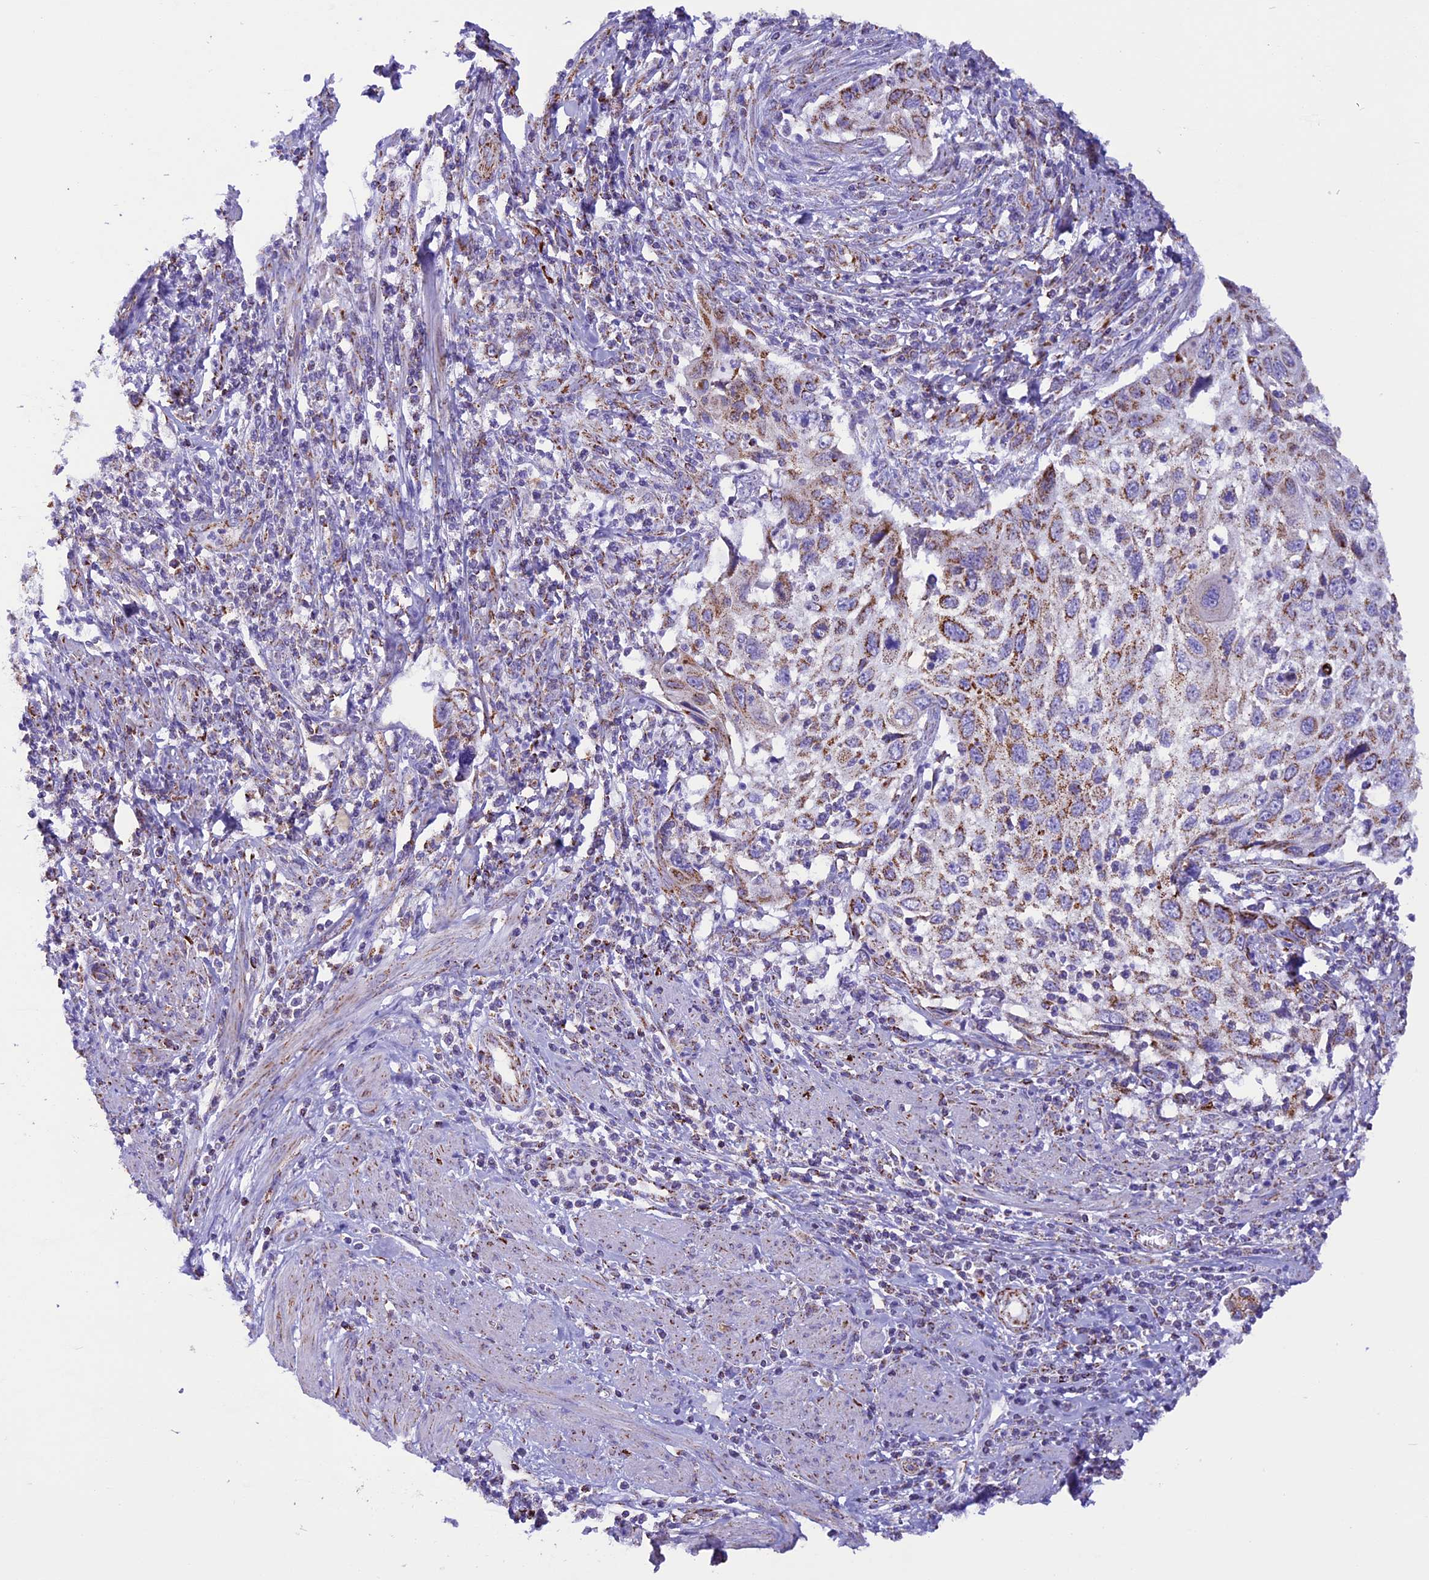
{"staining": {"intensity": "moderate", "quantity": "25%-75%", "location": "cytoplasmic/membranous"}, "tissue": "cervical cancer", "cell_type": "Tumor cells", "image_type": "cancer", "snomed": [{"axis": "morphology", "description": "Squamous cell carcinoma, NOS"}, {"axis": "topography", "description": "Cervix"}], "caption": "A histopathology image of cervical squamous cell carcinoma stained for a protein exhibits moderate cytoplasmic/membranous brown staining in tumor cells.", "gene": "ICA1L", "patient": {"sex": "female", "age": 70}}